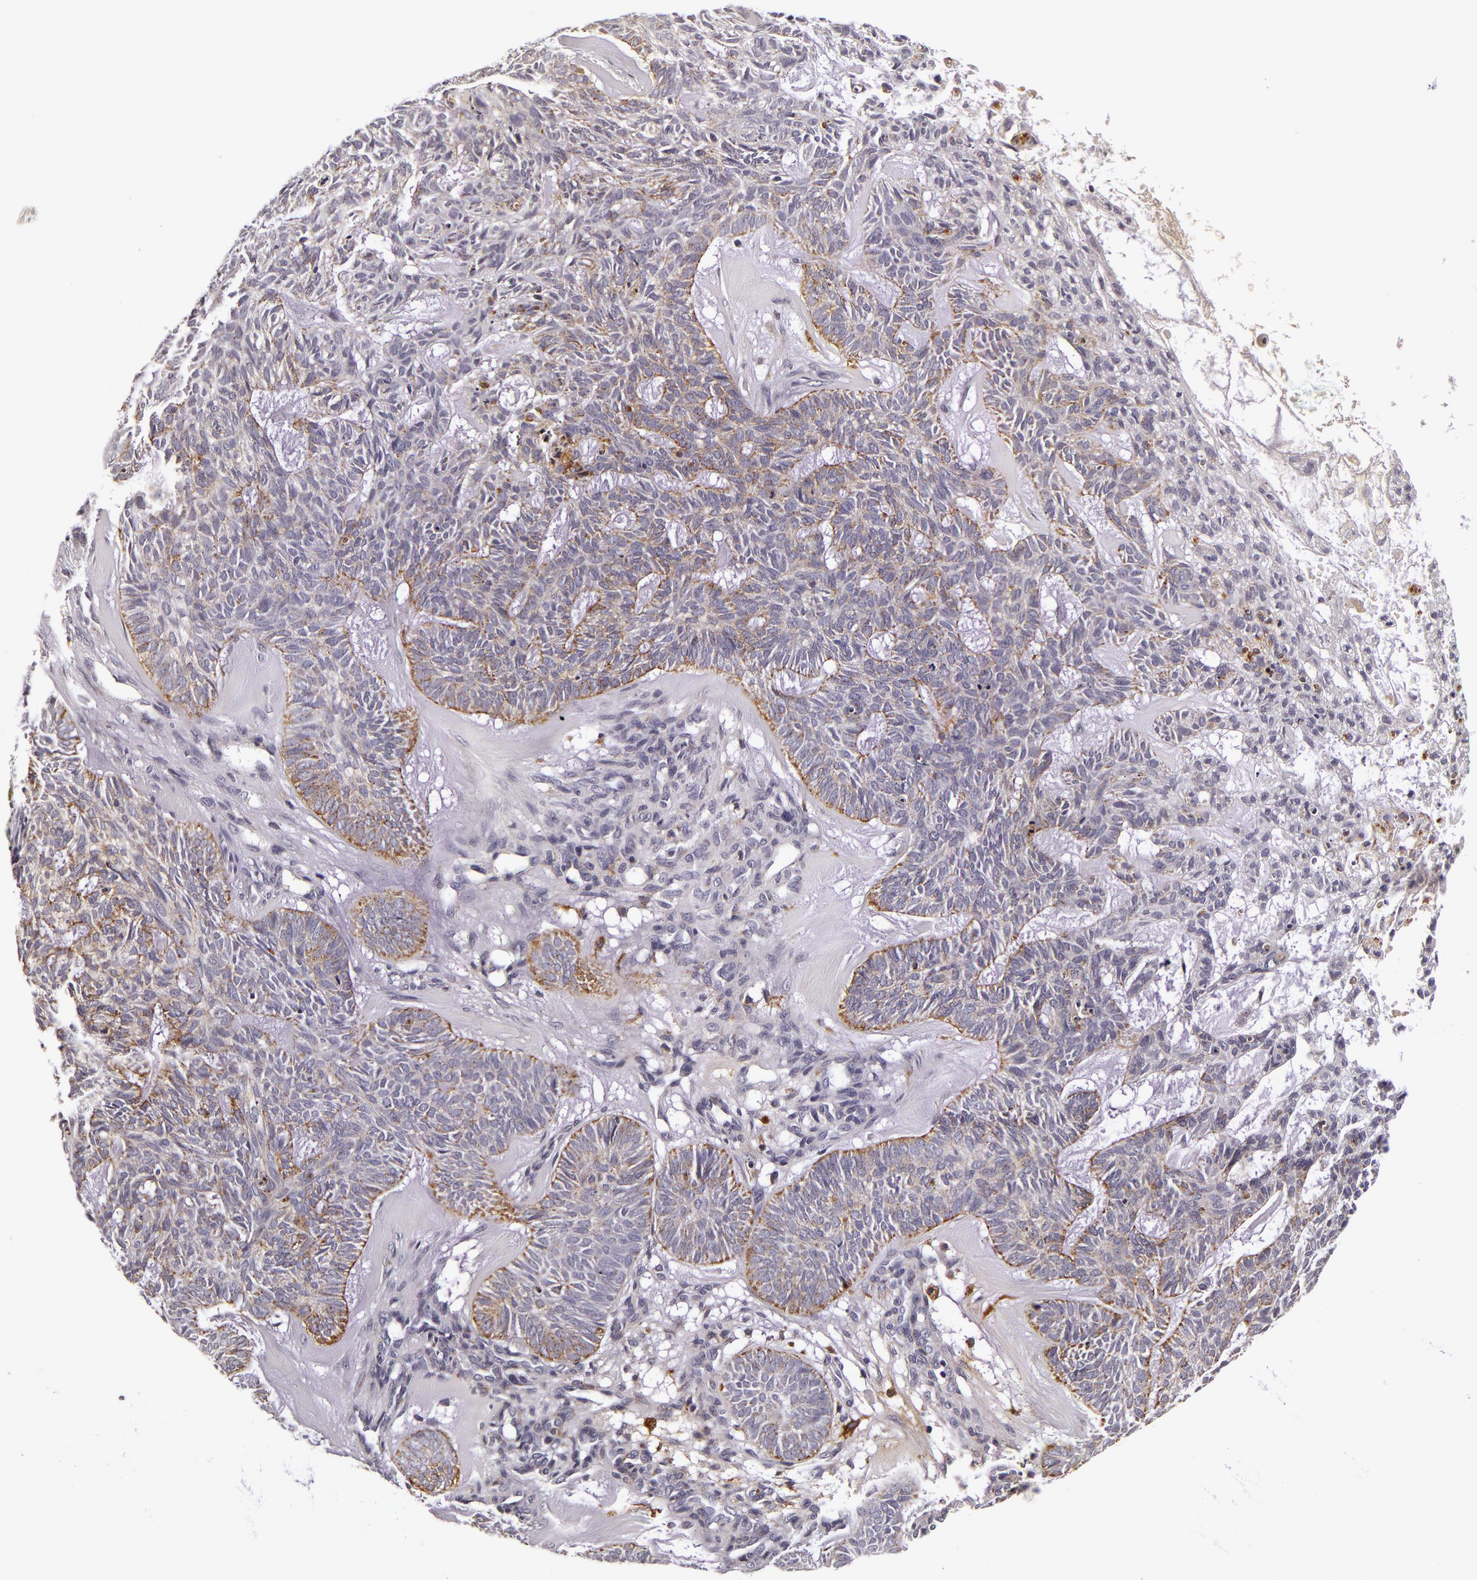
{"staining": {"intensity": "negative", "quantity": "none", "location": "none"}, "tissue": "skin cancer", "cell_type": "Tumor cells", "image_type": "cancer", "snomed": [{"axis": "morphology", "description": "Basal cell carcinoma"}, {"axis": "topography", "description": "Skin"}], "caption": "IHC micrograph of neoplastic tissue: skin basal cell carcinoma stained with DAB (3,3'-diaminobenzidine) demonstrates no significant protein expression in tumor cells.", "gene": "LGALS3BP", "patient": {"sex": "male", "age": 75}}